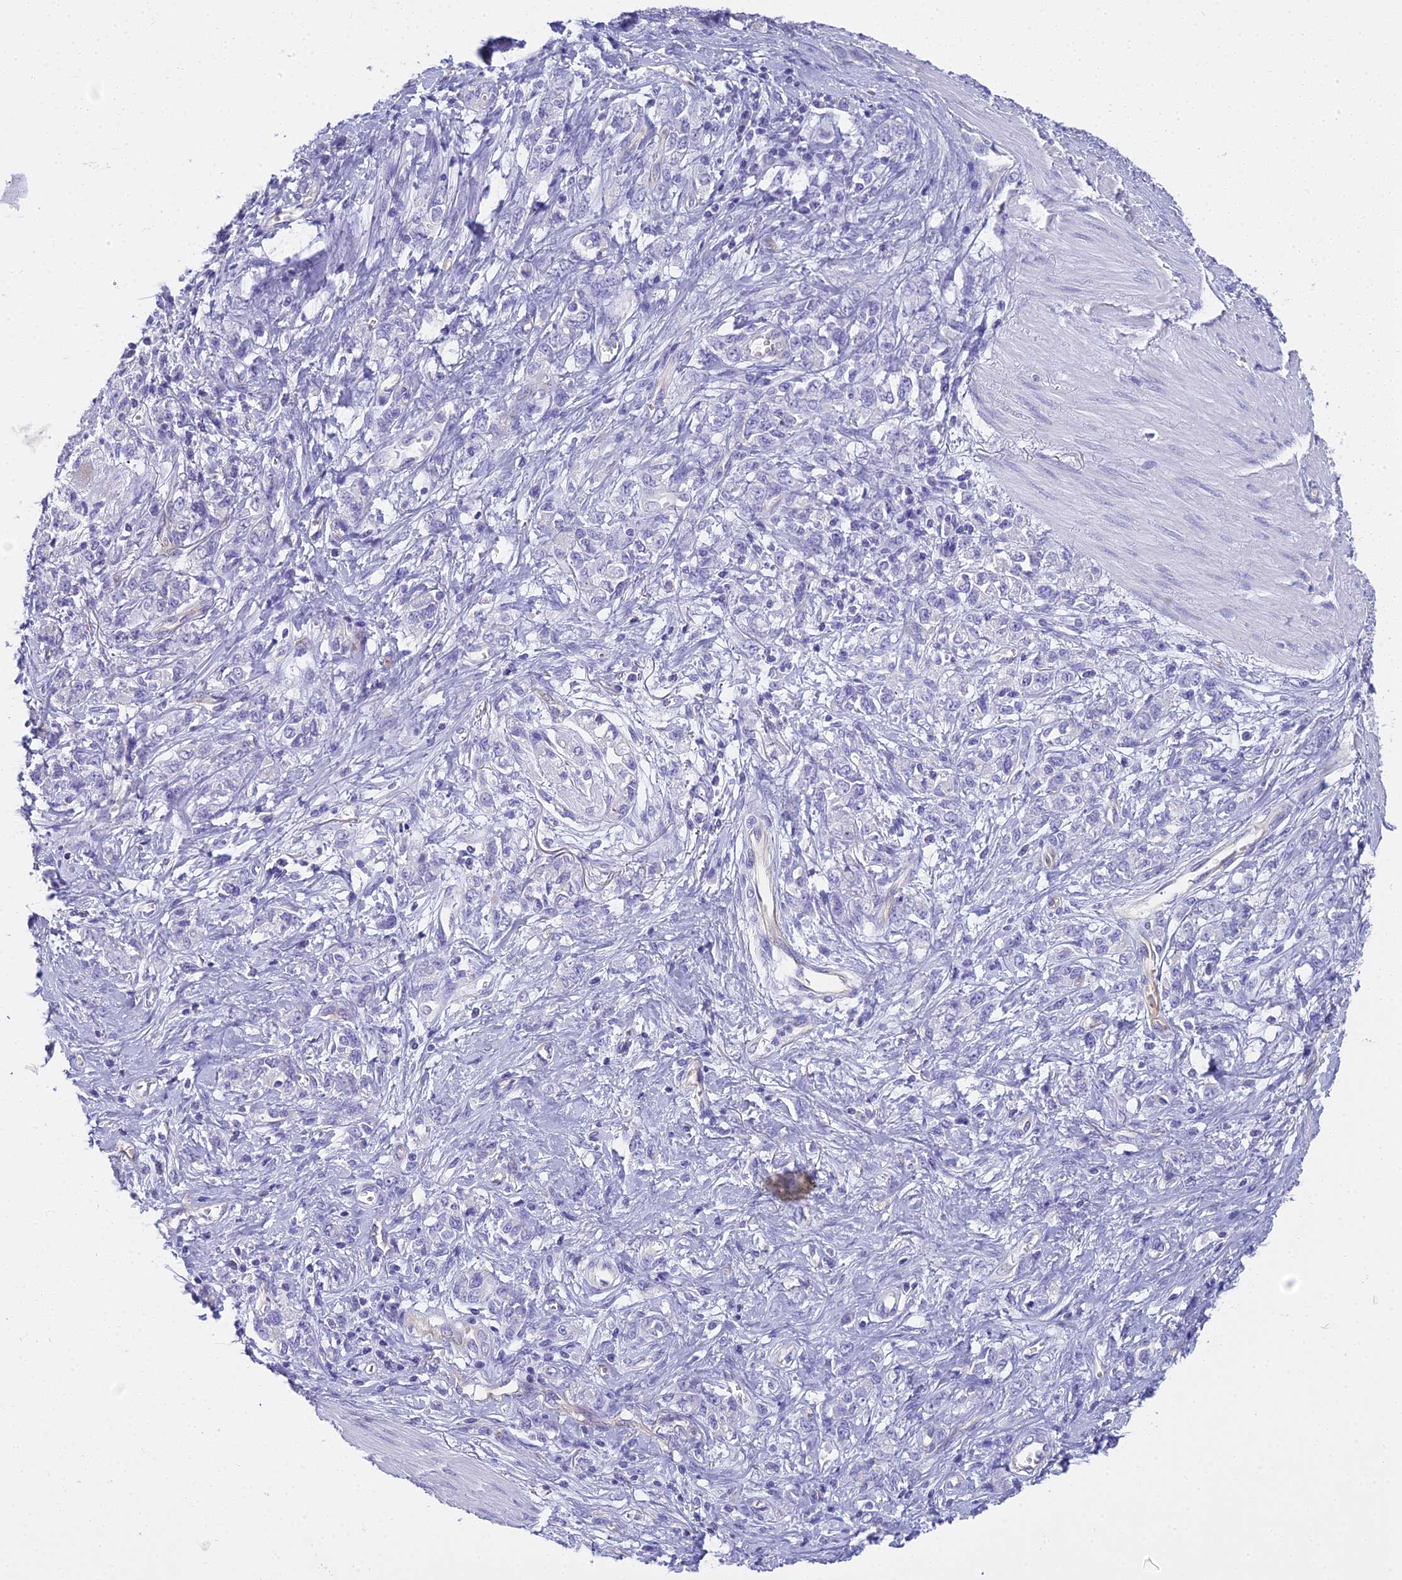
{"staining": {"intensity": "negative", "quantity": "none", "location": "none"}, "tissue": "stomach cancer", "cell_type": "Tumor cells", "image_type": "cancer", "snomed": [{"axis": "morphology", "description": "Adenocarcinoma, NOS"}, {"axis": "topography", "description": "Stomach"}], "caption": "Tumor cells are negative for protein expression in human stomach adenocarcinoma. (IHC, brightfield microscopy, high magnification).", "gene": "NINJ1", "patient": {"sex": "female", "age": 76}}